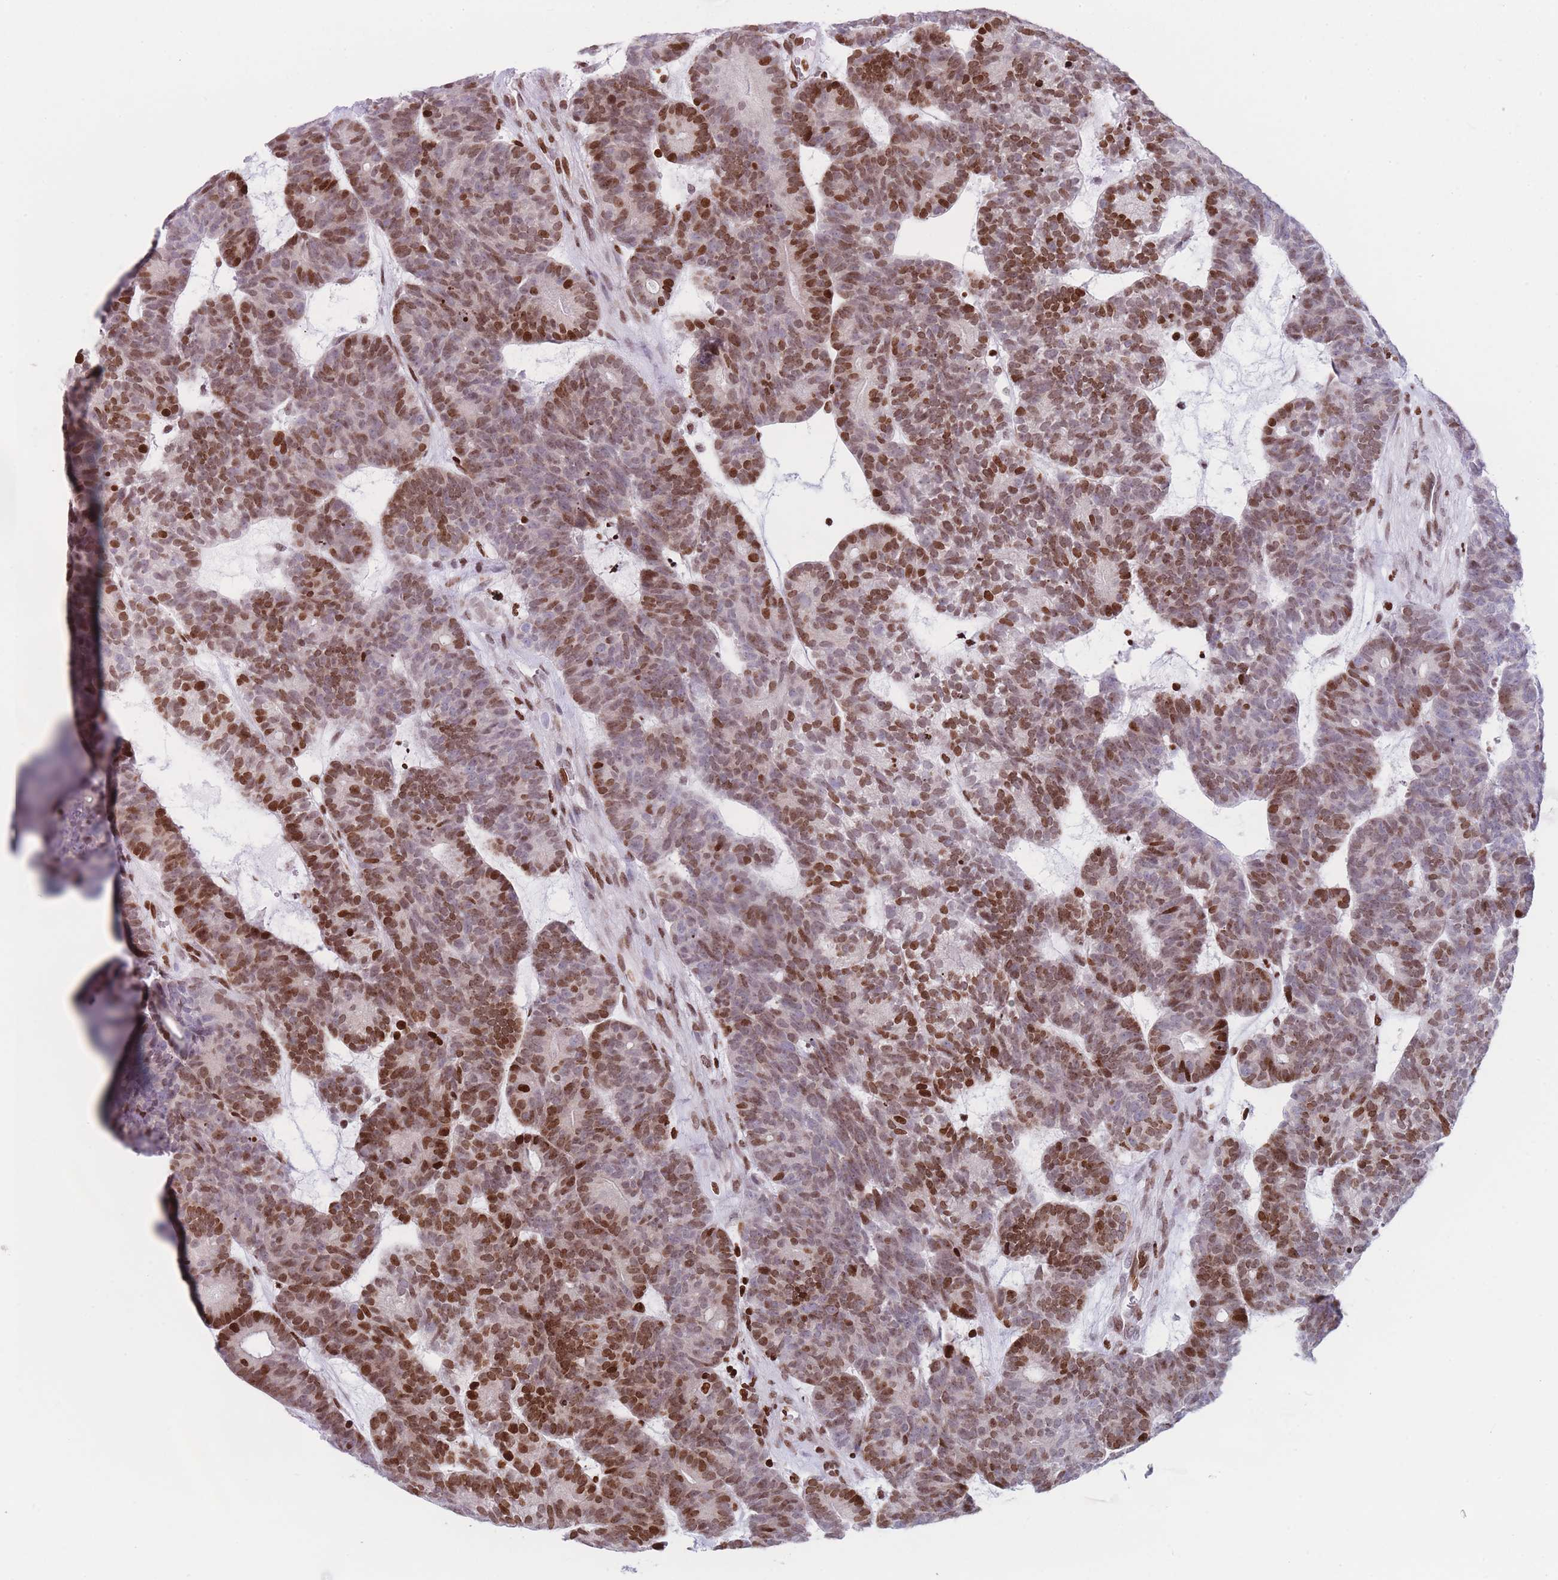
{"staining": {"intensity": "moderate", "quantity": ">75%", "location": "nuclear"}, "tissue": "head and neck cancer", "cell_type": "Tumor cells", "image_type": "cancer", "snomed": [{"axis": "morphology", "description": "Adenocarcinoma, NOS"}, {"axis": "topography", "description": "Head-Neck"}], "caption": "IHC histopathology image of neoplastic tissue: human head and neck cancer (adenocarcinoma) stained using immunohistochemistry displays medium levels of moderate protein expression localized specifically in the nuclear of tumor cells, appearing as a nuclear brown color.", "gene": "AK9", "patient": {"sex": "female", "age": 81}}